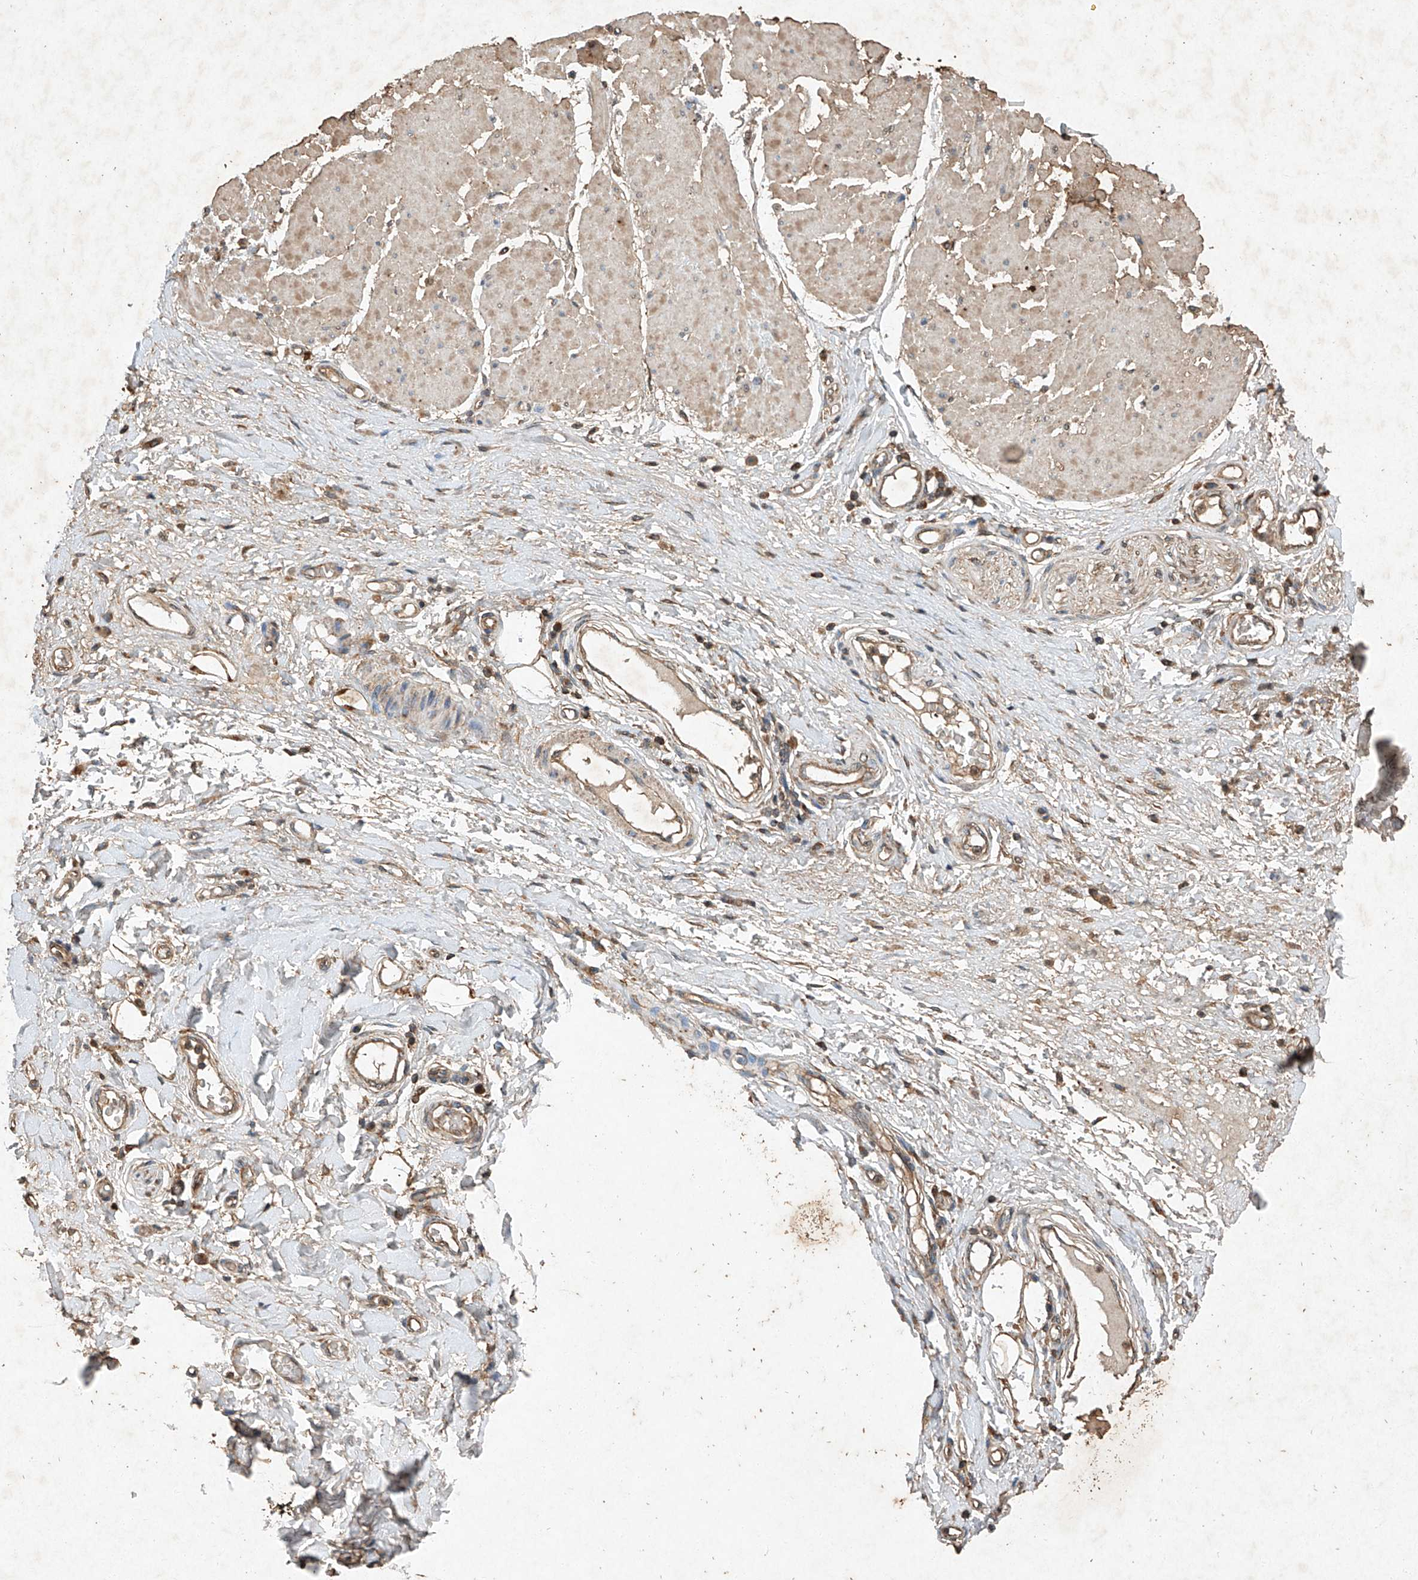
{"staining": {"intensity": "moderate", "quantity": ">75%", "location": "cytoplasmic/membranous"}, "tissue": "adipose tissue", "cell_type": "Adipocytes", "image_type": "normal", "snomed": [{"axis": "morphology", "description": "Normal tissue, NOS"}, {"axis": "morphology", "description": "Adenocarcinoma, NOS"}, {"axis": "topography", "description": "Esophagus"}, {"axis": "topography", "description": "Stomach, upper"}, {"axis": "topography", "description": "Peripheral nerve tissue"}], "caption": "Normal adipose tissue demonstrates moderate cytoplasmic/membranous positivity in approximately >75% of adipocytes.", "gene": "STK3", "patient": {"sex": "male", "age": 62}}